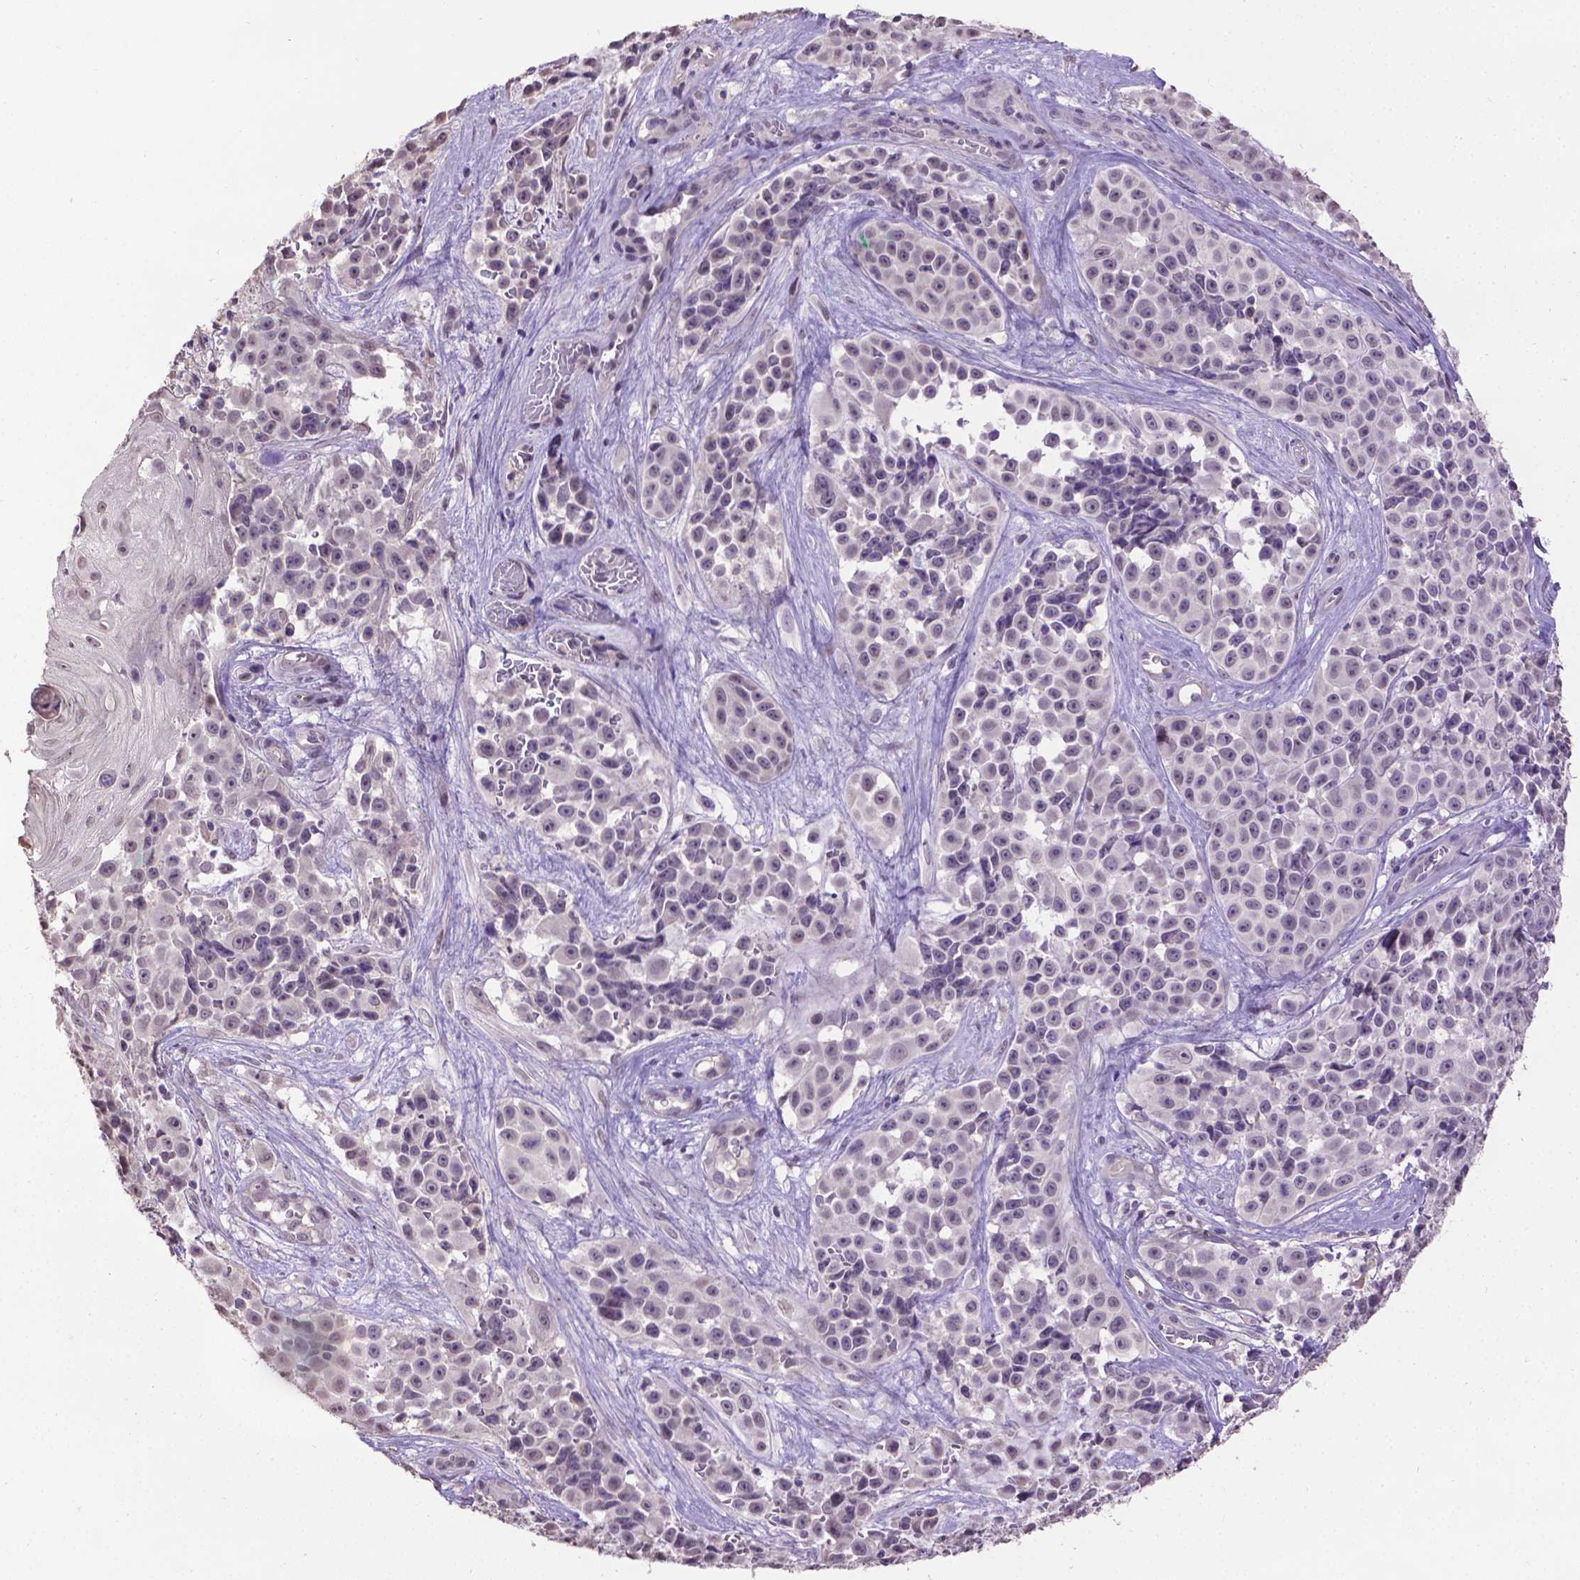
{"staining": {"intensity": "weak", "quantity": "<25%", "location": "nuclear"}, "tissue": "melanoma", "cell_type": "Tumor cells", "image_type": "cancer", "snomed": [{"axis": "morphology", "description": "Malignant melanoma, NOS"}, {"axis": "topography", "description": "Skin"}], "caption": "IHC histopathology image of malignant melanoma stained for a protein (brown), which demonstrates no staining in tumor cells.", "gene": "CPM", "patient": {"sex": "female", "age": 88}}